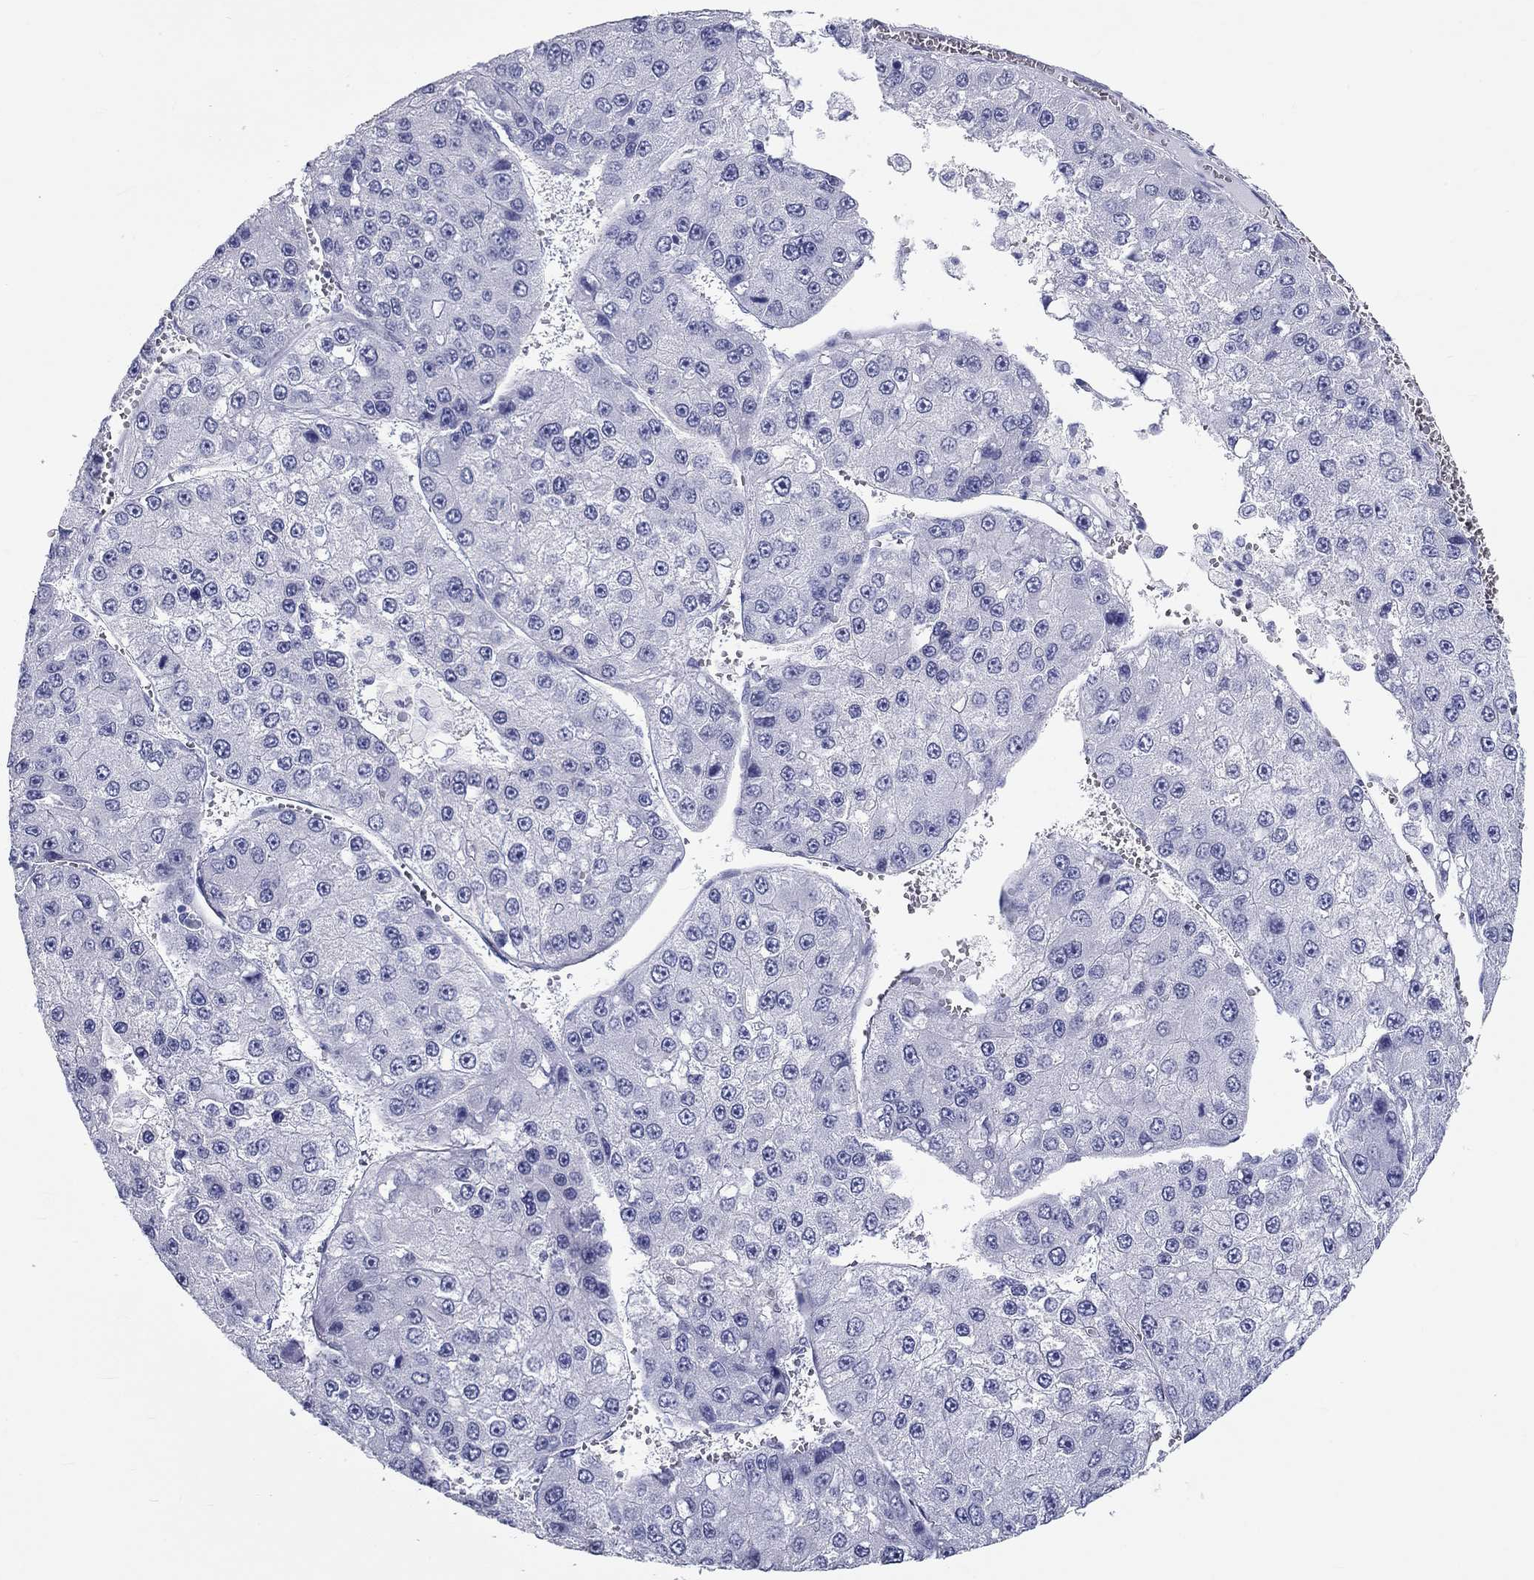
{"staining": {"intensity": "negative", "quantity": "none", "location": "none"}, "tissue": "liver cancer", "cell_type": "Tumor cells", "image_type": "cancer", "snomed": [{"axis": "morphology", "description": "Carcinoma, Hepatocellular, NOS"}, {"axis": "topography", "description": "Liver"}], "caption": "The IHC image has no significant positivity in tumor cells of liver cancer (hepatocellular carcinoma) tissue.", "gene": "DNALI1", "patient": {"sex": "female", "age": 73}}